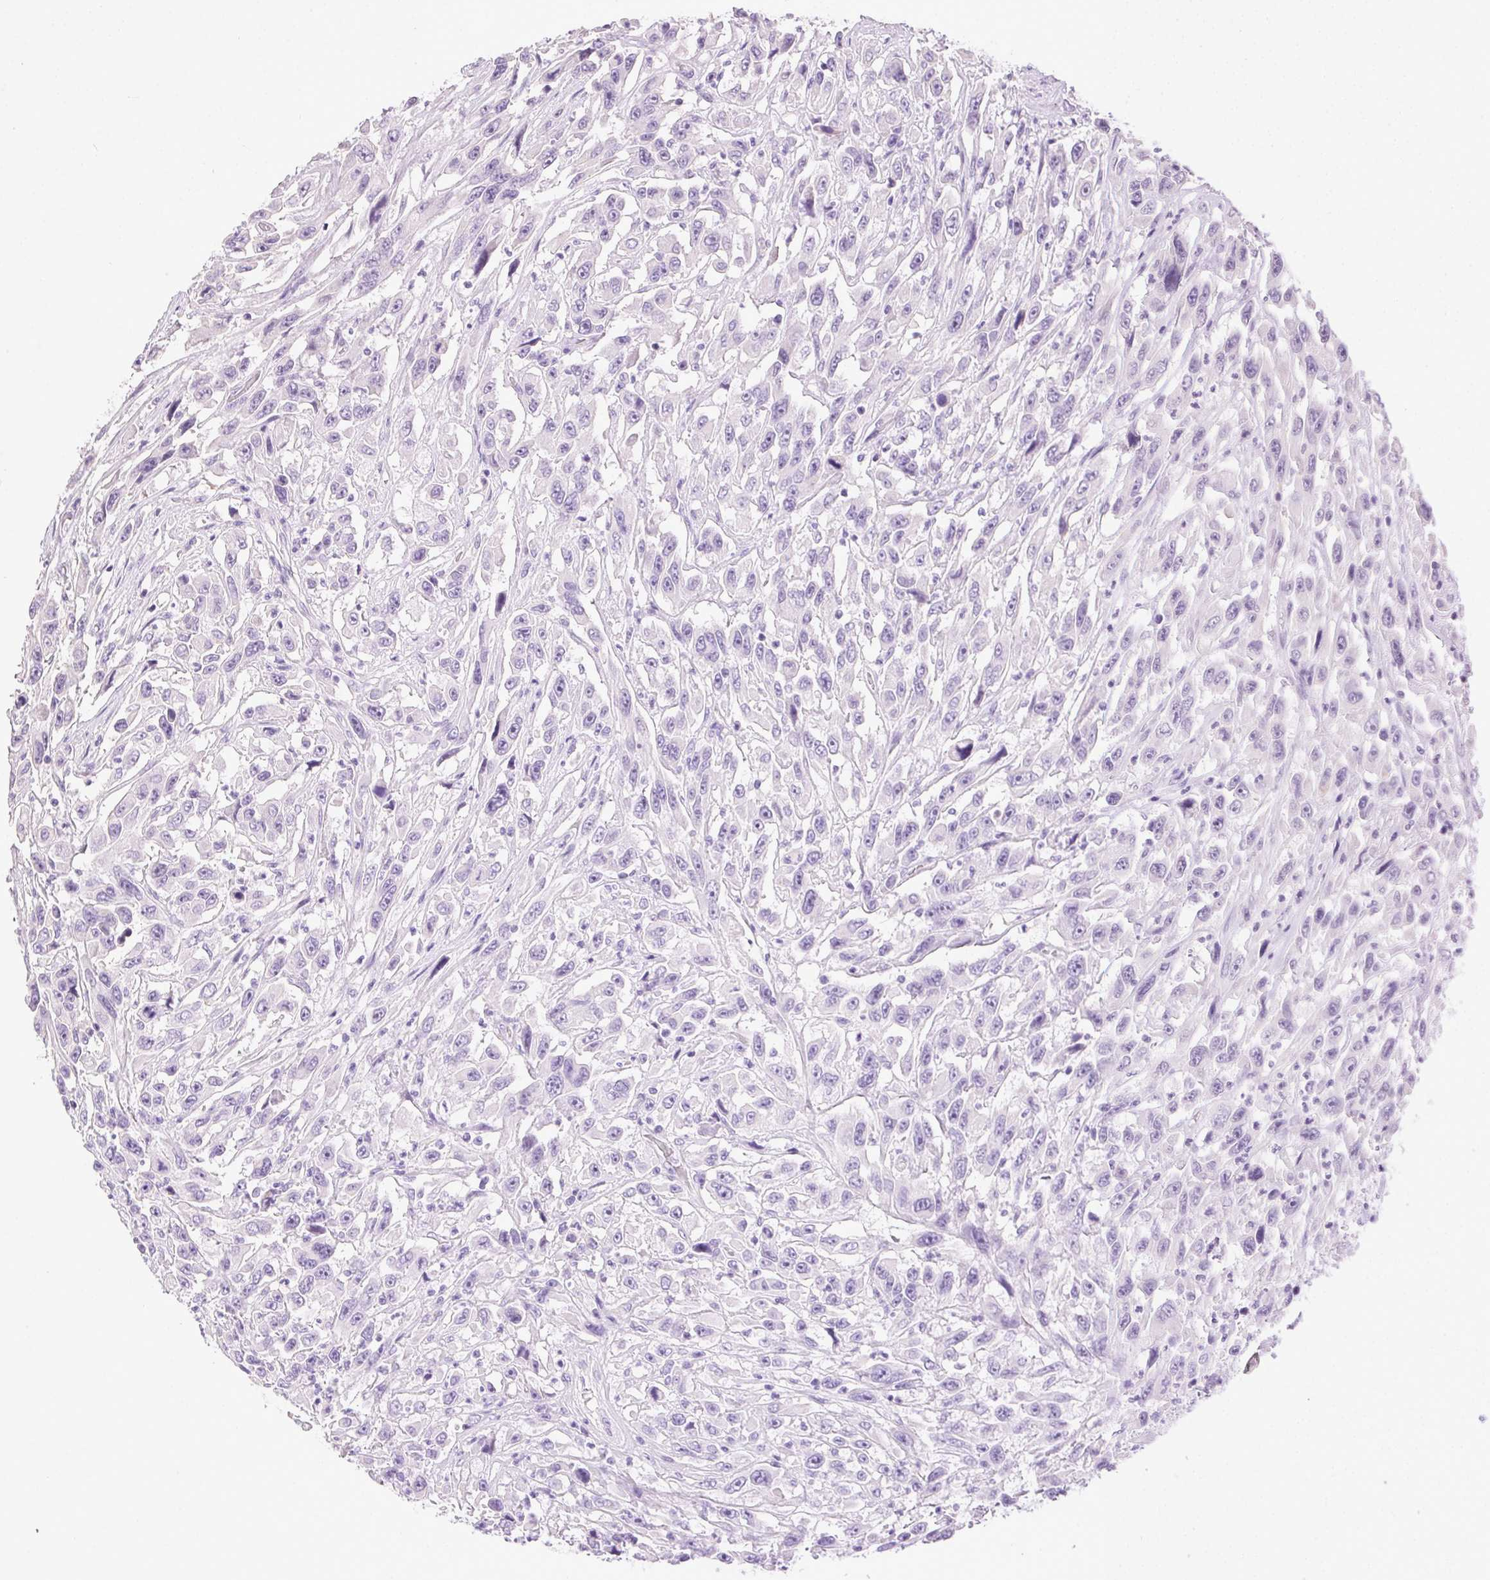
{"staining": {"intensity": "negative", "quantity": "none", "location": "none"}, "tissue": "urothelial cancer", "cell_type": "Tumor cells", "image_type": "cancer", "snomed": [{"axis": "morphology", "description": "Urothelial carcinoma, High grade"}, {"axis": "topography", "description": "Urinary bladder"}], "caption": "DAB immunohistochemical staining of human urothelial cancer demonstrates no significant staining in tumor cells.", "gene": "SYCE2", "patient": {"sex": "male", "age": 53}}